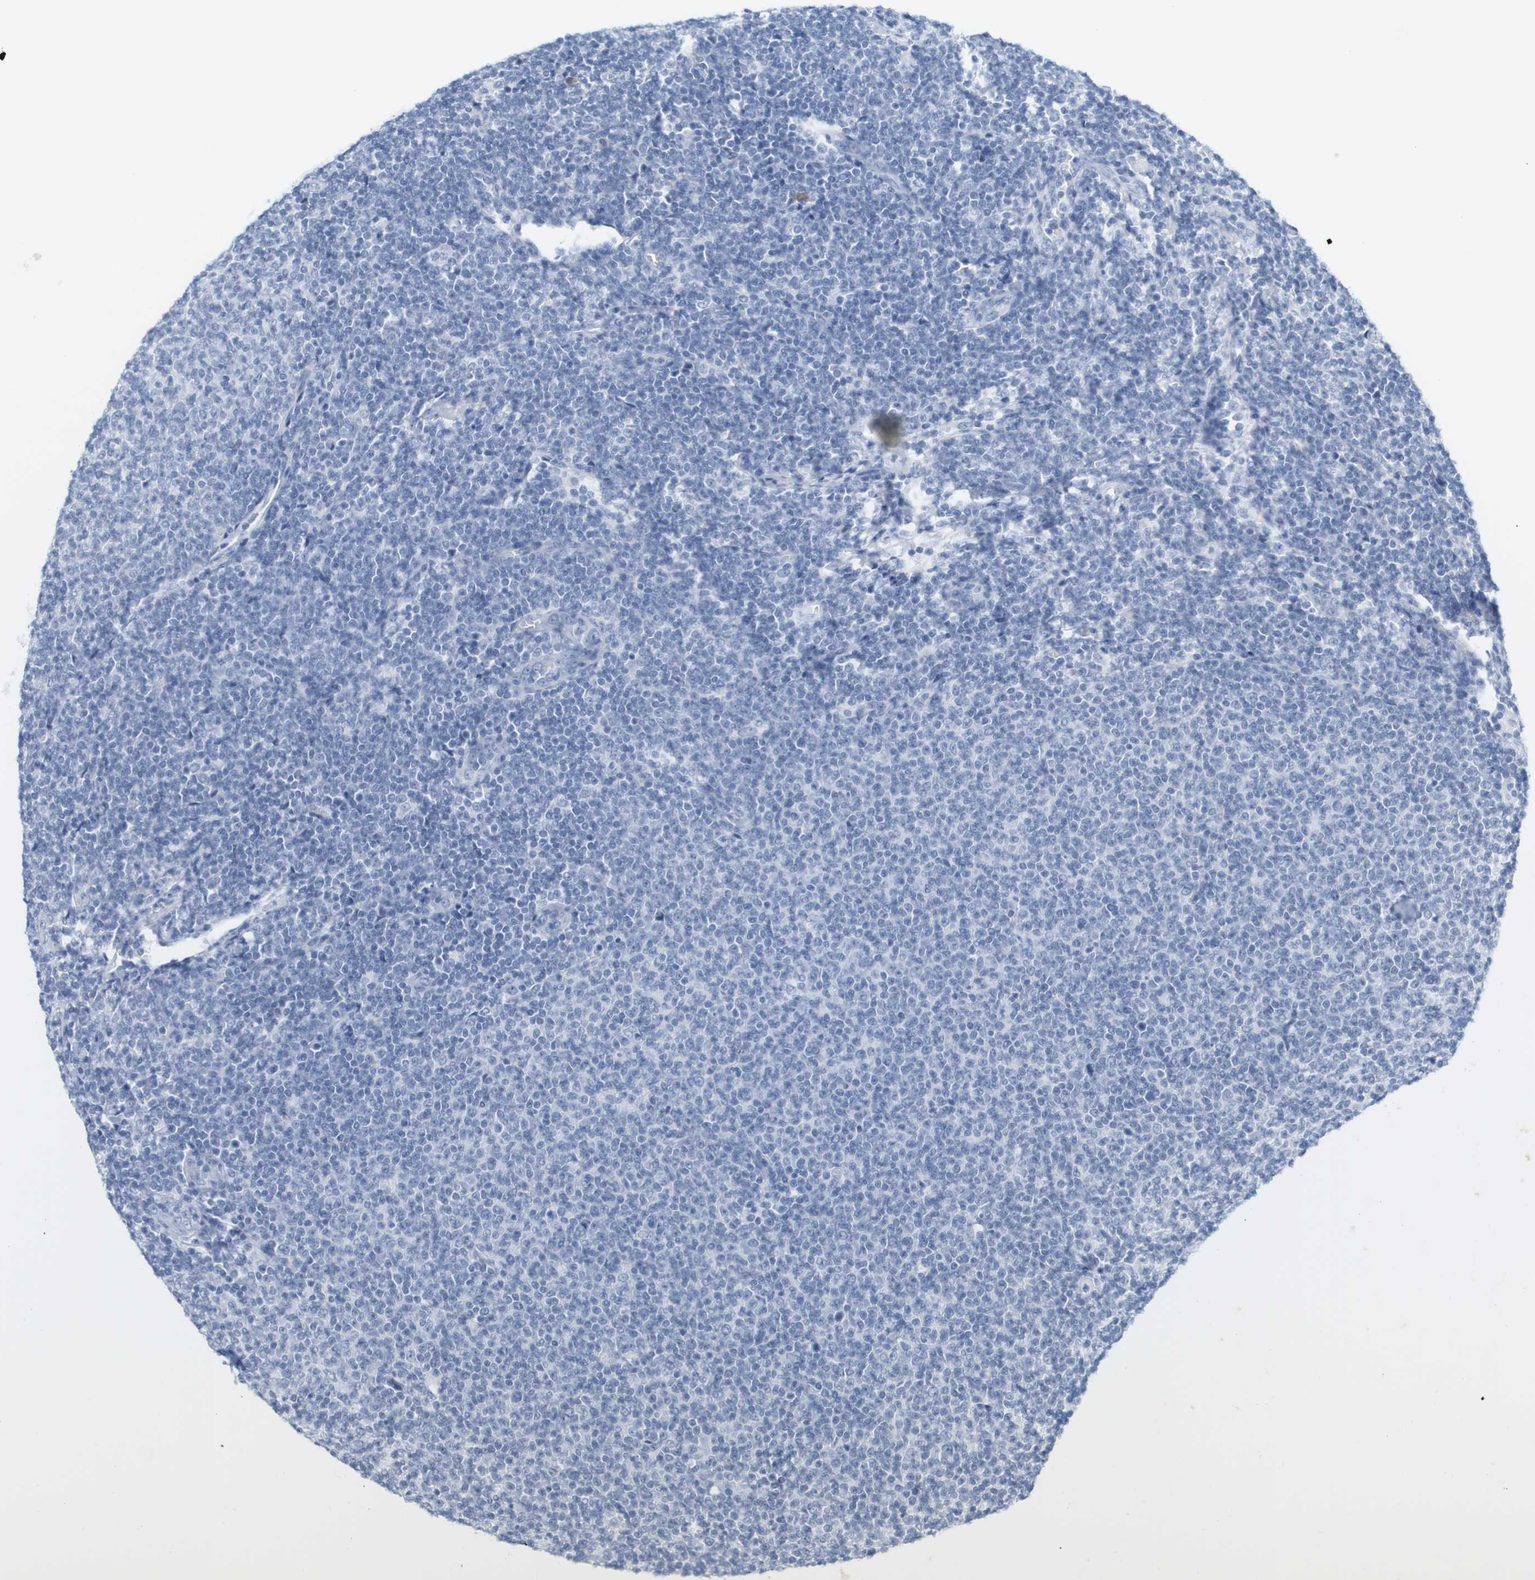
{"staining": {"intensity": "negative", "quantity": "none", "location": "none"}, "tissue": "lymphoma", "cell_type": "Tumor cells", "image_type": "cancer", "snomed": [{"axis": "morphology", "description": "Malignant lymphoma, non-Hodgkin's type, Low grade"}, {"axis": "topography", "description": "Lymph node"}], "caption": "Human lymphoma stained for a protein using immunohistochemistry reveals no positivity in tumor cells.", "gene": "RGS9", "patient": {"sex": "male", "age": 66}}